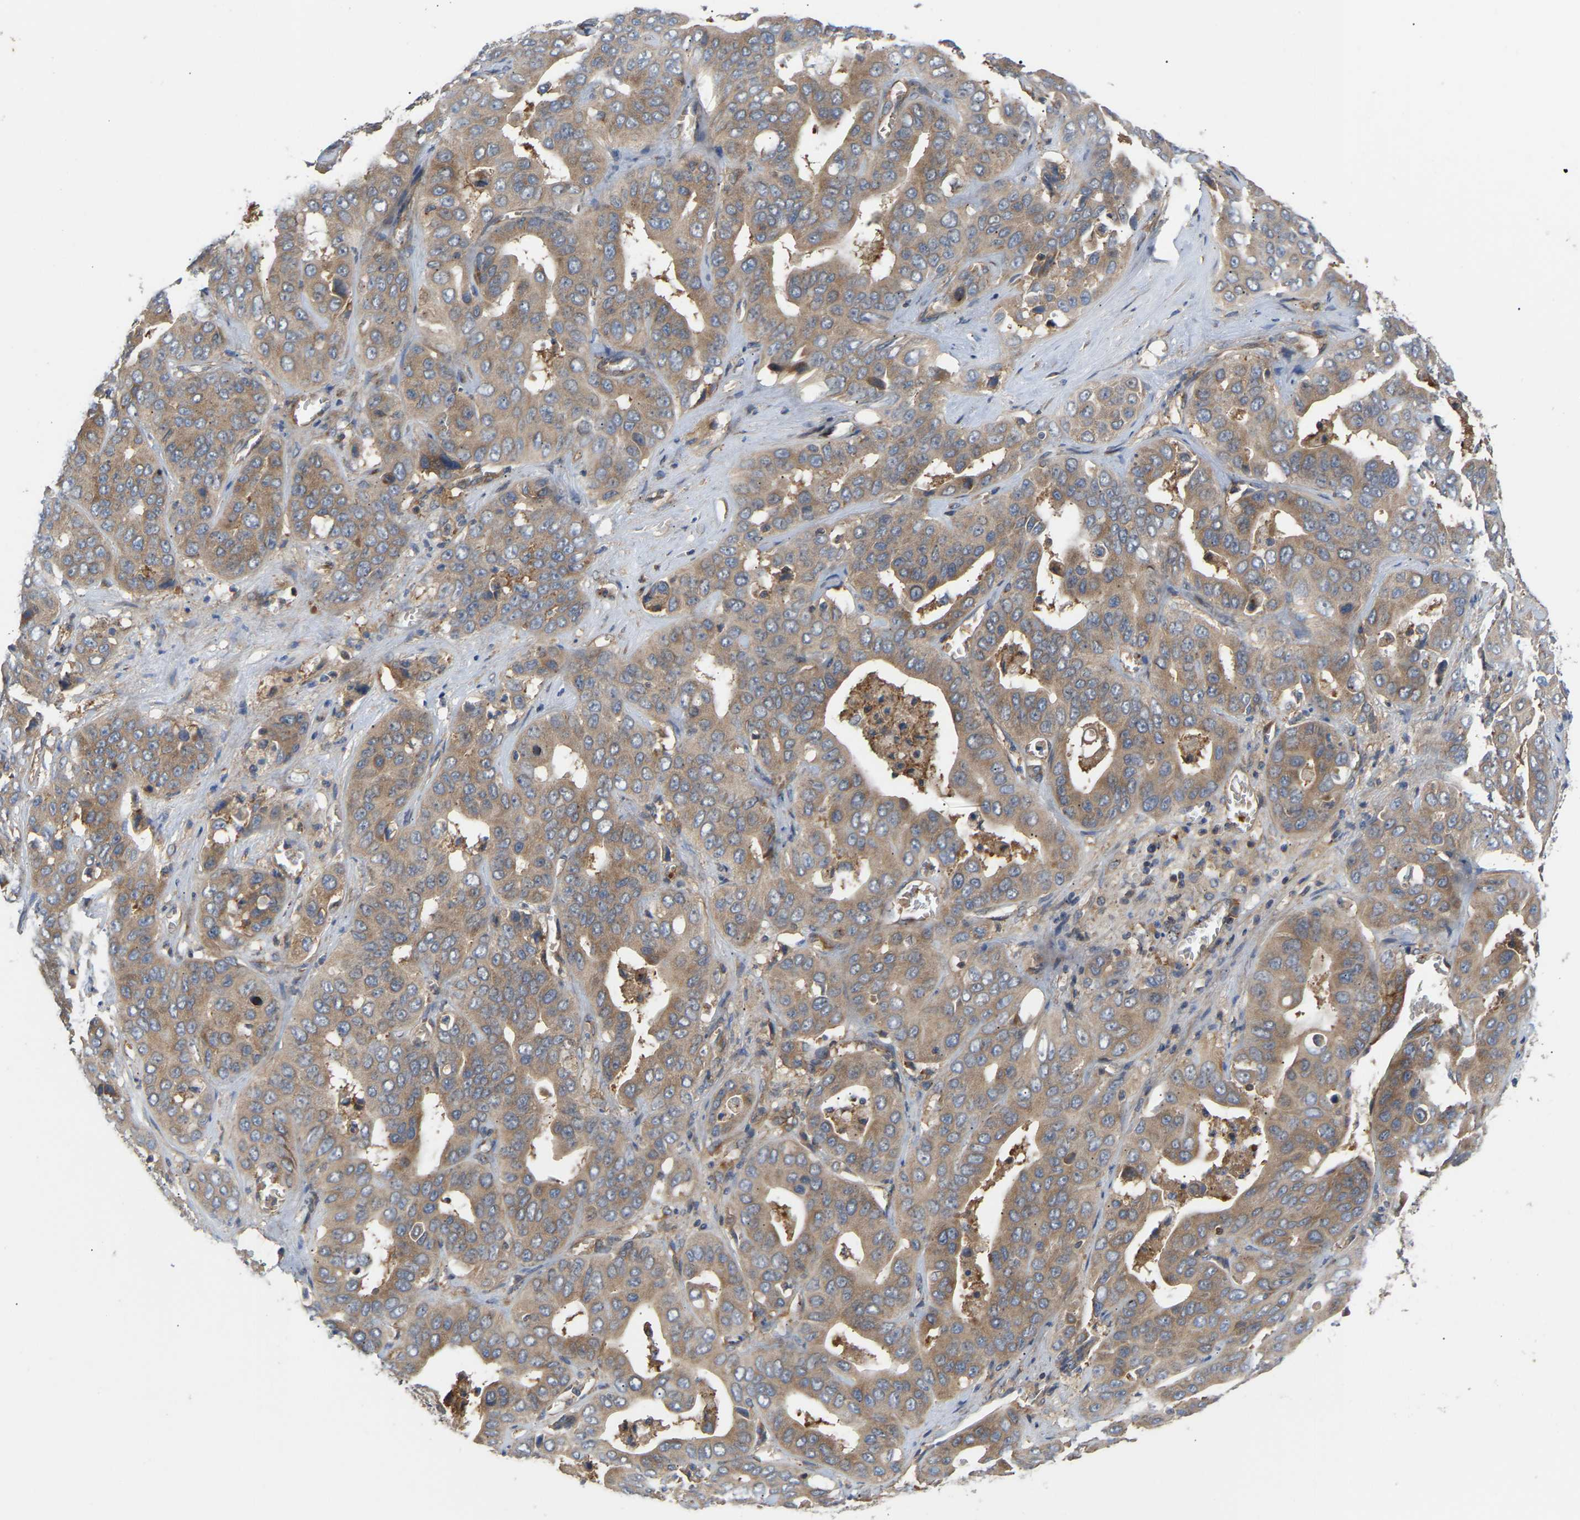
{"staining": {"intensity": "moderate", "quantity": ">75%", "location": "cytoplasmic/membranous"}, "tissue": "liver cancer", "cell_type": "Tumor cells", "image_type": "cancer", "snomed": [{"axis": "morphology", "description": "Cholangiocarcinoma"}, {"axis": "topography", "description": "Liver"}], "caption": "Liver cholangiocarcinoma stained with a protein marker demonstrates moderate staining in tumor cells.", "gene": "LAPTM4B", "patient": {"sex": "female", "age": 52}}